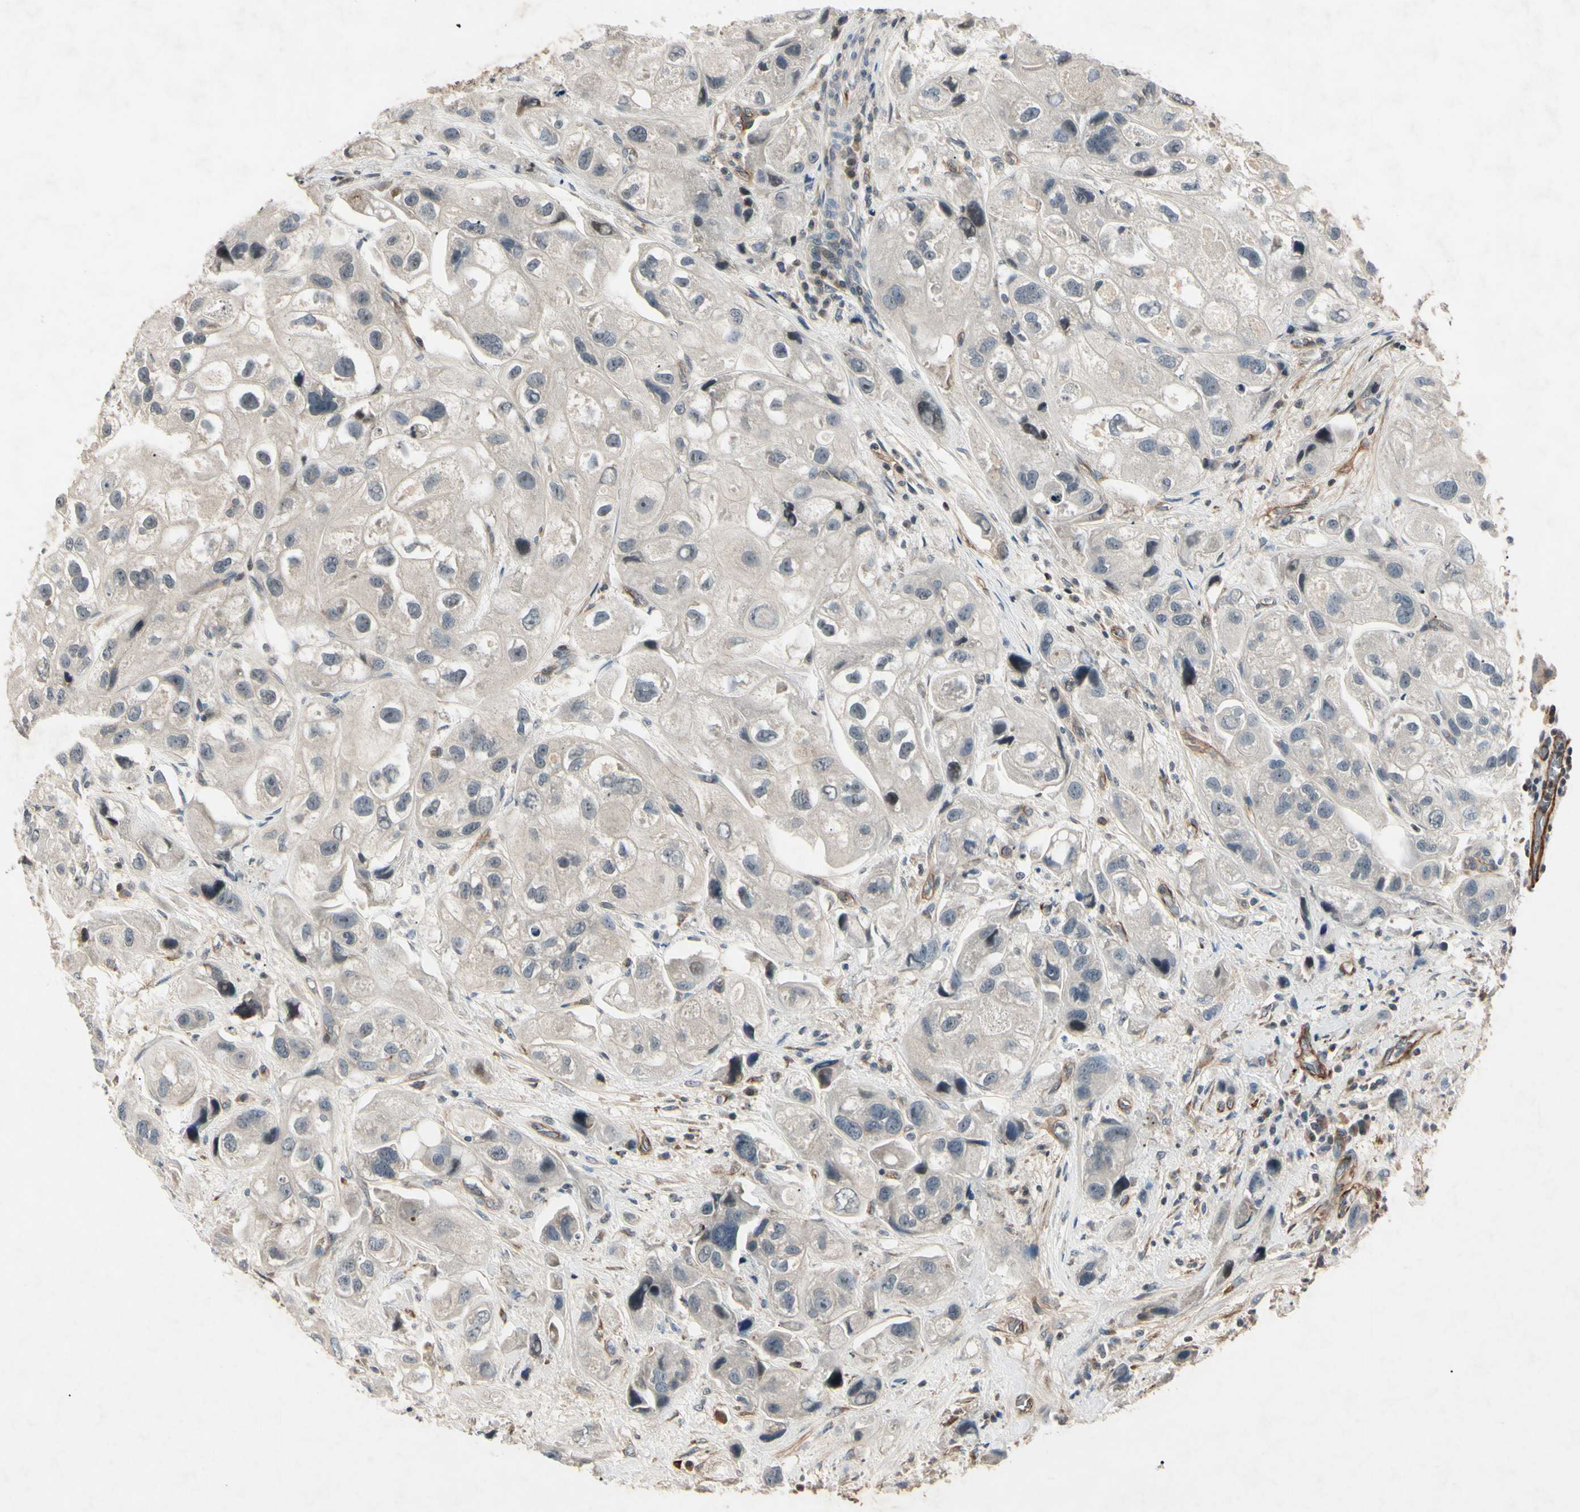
{"staining": {"intensity": "negative", "quantity": "none", "location": "none"}, "tissue": "urothelial cancer", "cell_type": "Tumor cells", "image_type": "cancer", "snomed": [{"axis": "morphology", "description": "Urothelial carcinoma, High grade"}, {"axis": "topography", "description": "Urinary bladder"}], "caption": "There is no significant staining in tumor cells of urothelial cancer.", "gene": "AEBP1", "patient": {"sex": "female", "age": 64}}